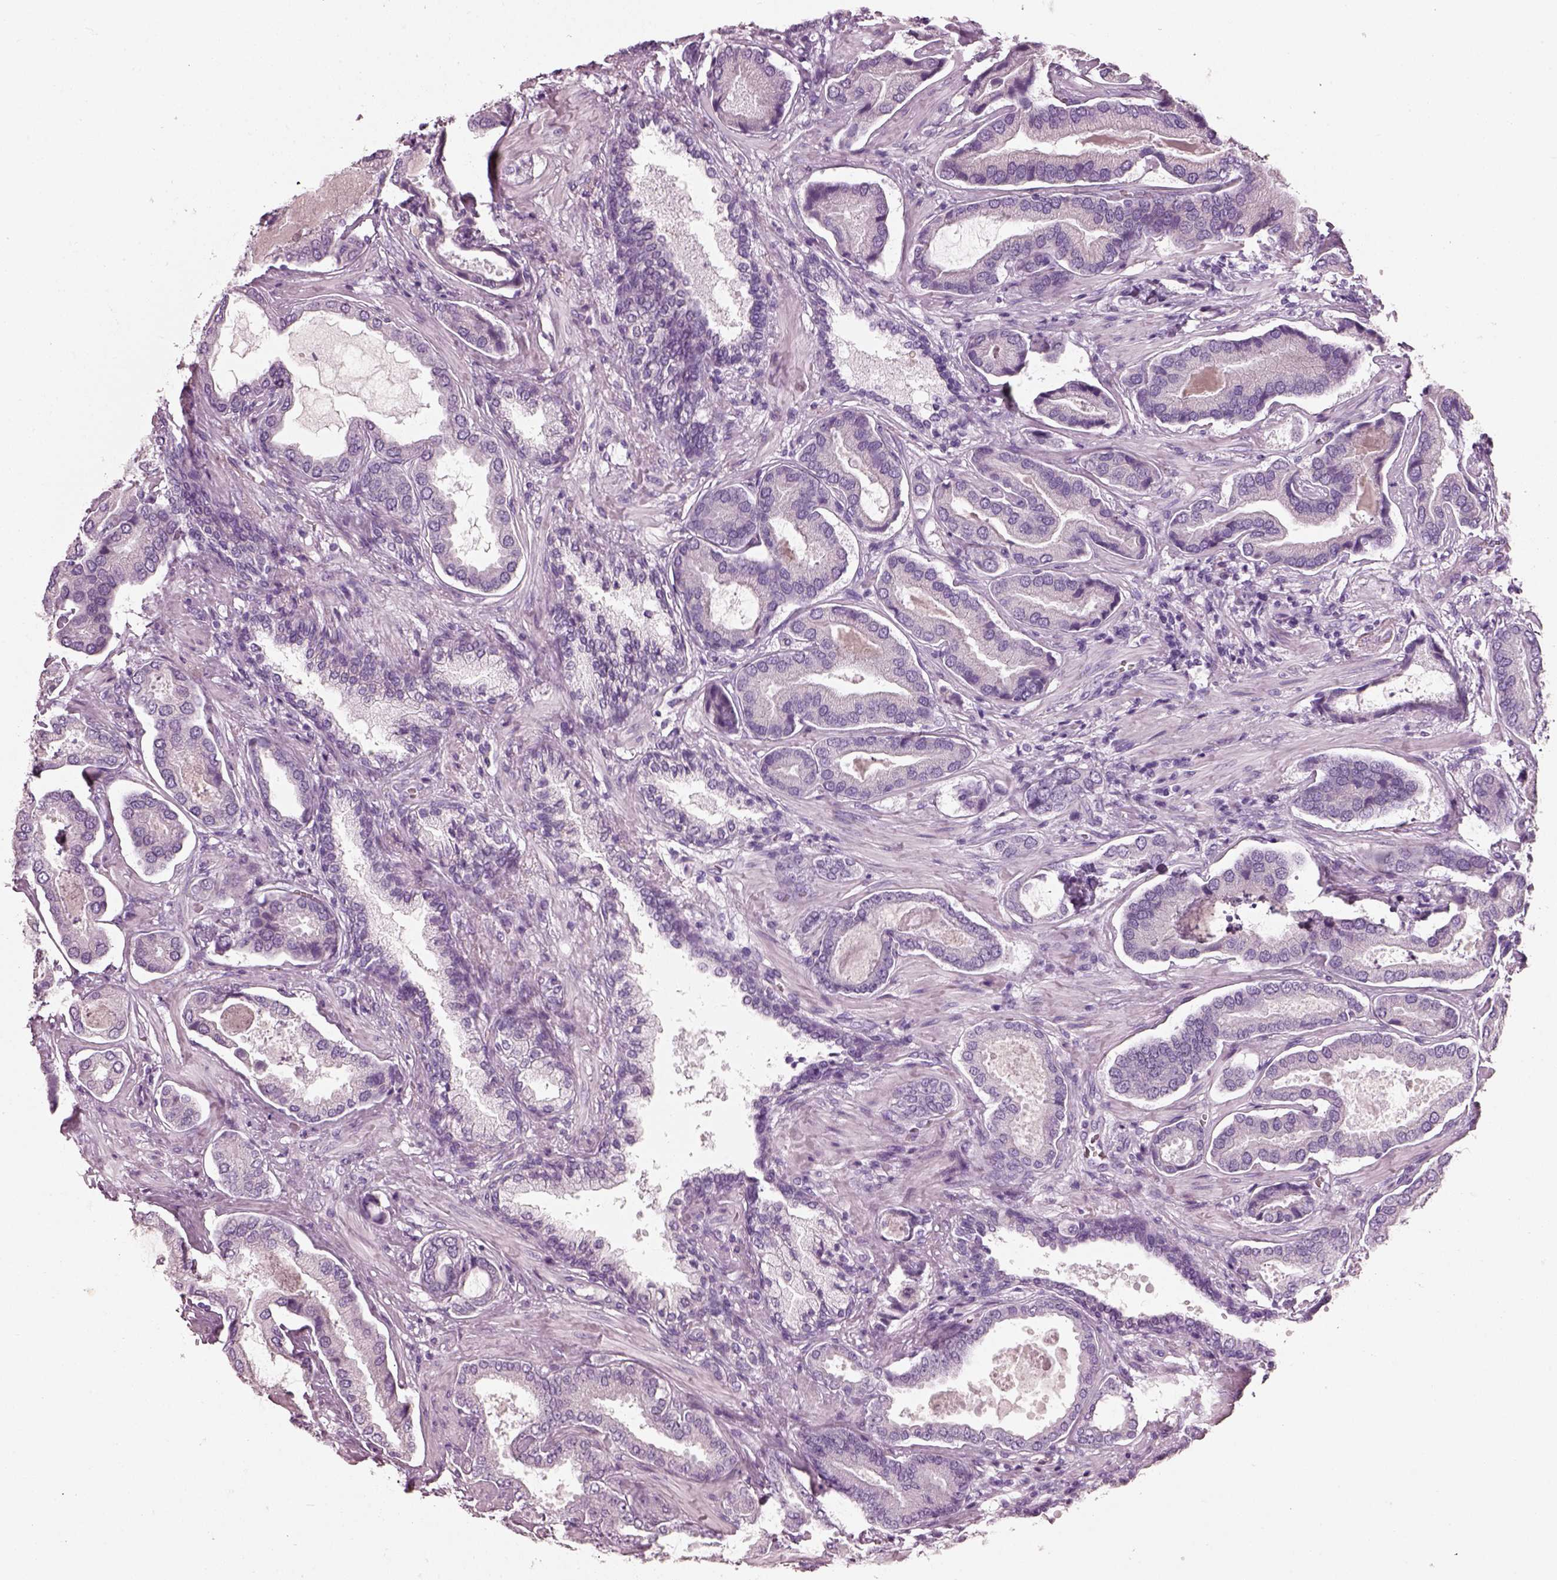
{"staining": {"intensity": "negative", "quantity": "none", "location": "none"}, "tissue": "prostate cancer", "cell_type": "Tumor cells", "image_type": "cancer", "snomed": [{"axis": "morphology", "description": "Adenocarcinoma, NOS"}, {"axis": "topography", "description": "Prostate"}], "caption": "This is an IHC micrograph of human prostate adenocarcinoma. There is no positivity in tumor cells.", "gene": "PNOC", "patient": {"sex": "male", "age": 64}}